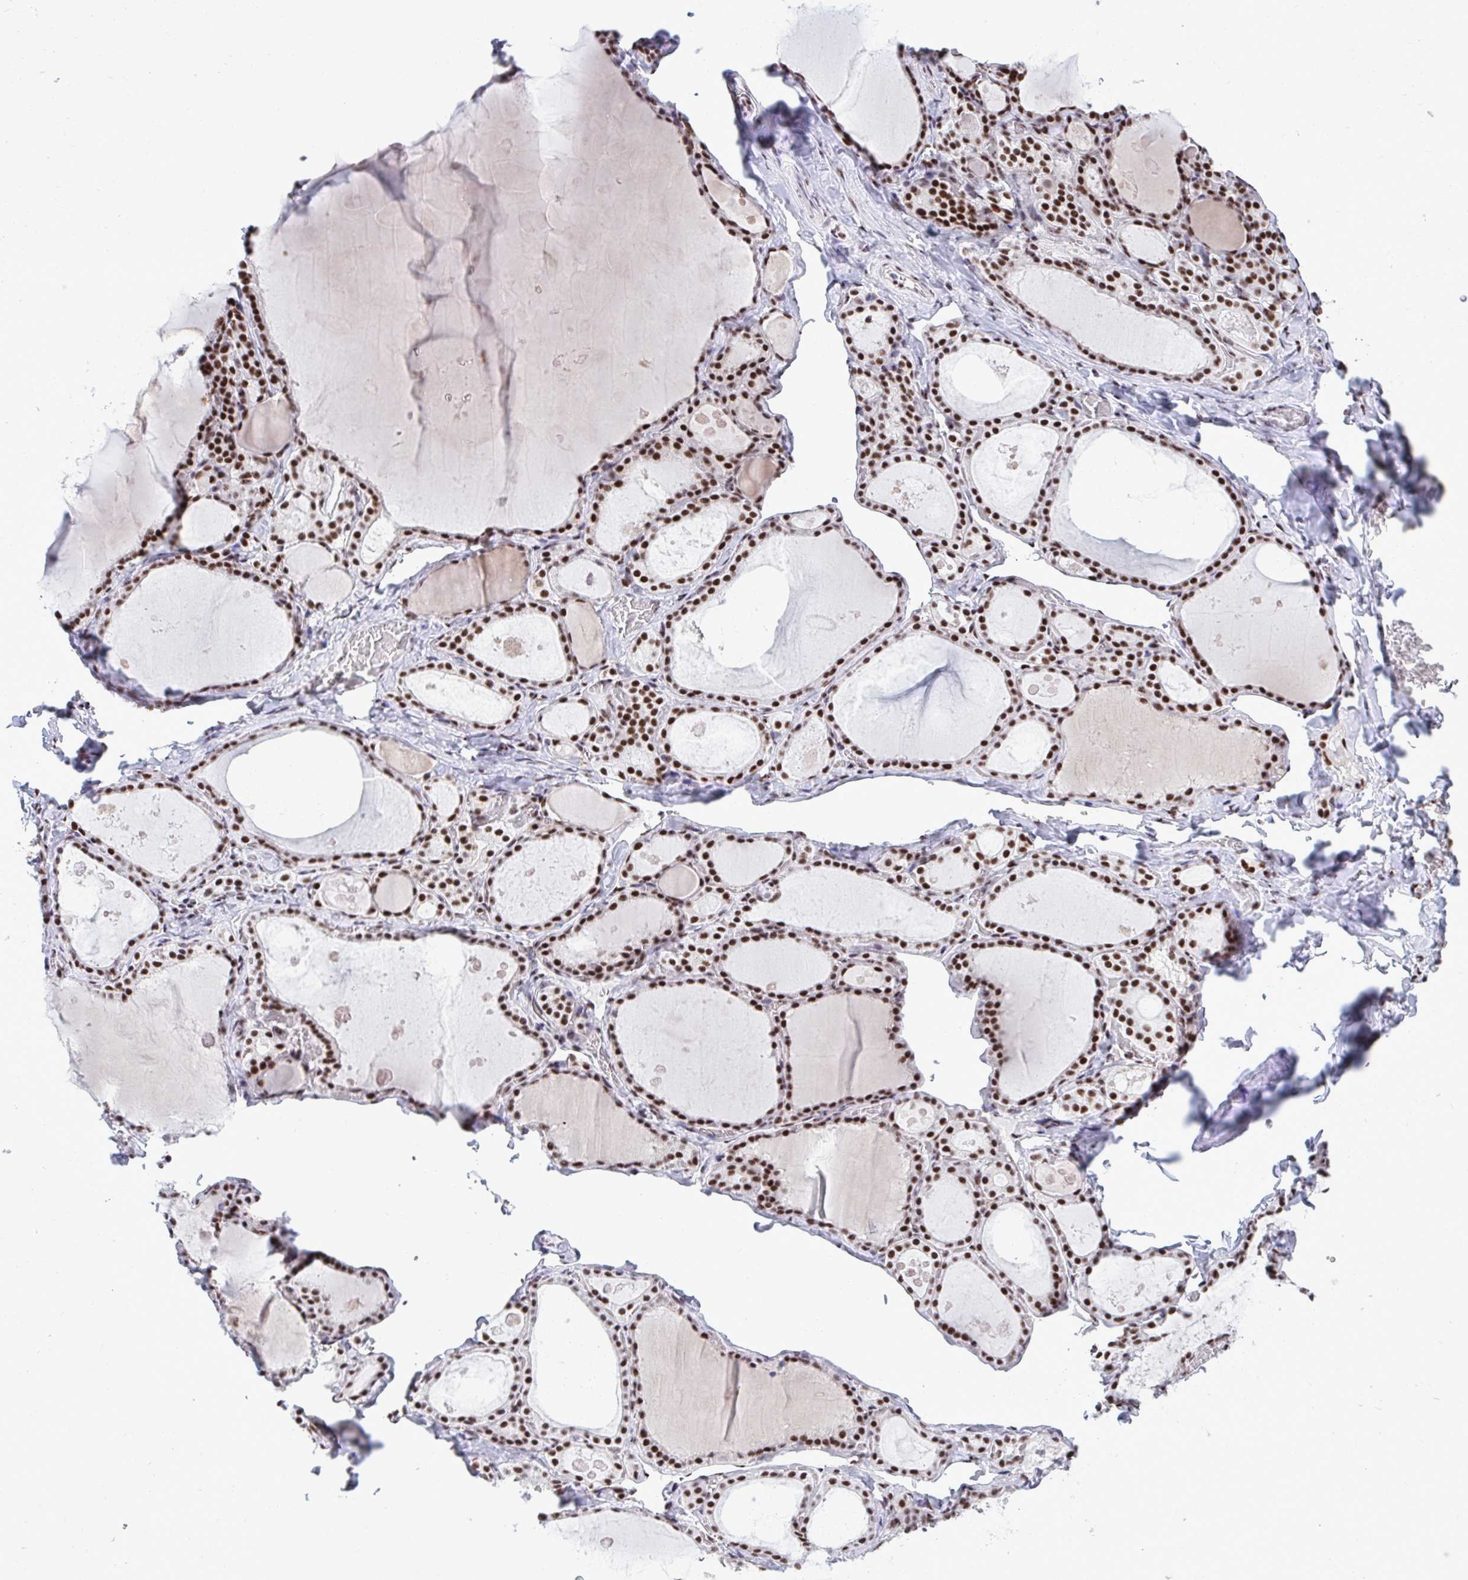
{"staining": {"intensity": "strong", "quantity": ">75%", "location": "nuclear"}, "tissue": "thyroid gland", "cell_type": "Glandular cells", "image_type": "normal", "snomed": [{"axis": "morphology", "description": "Normal tissue, NOS"}, {"axis": "topography", "description": "Thyroid gland"}], "caption": "This photomicrograph demonstrates IHC staining of unremarkable human thyroid gland, with high strong nuclear staining in approximately >75% of glandular cells.", "gene": "PELP1", "patient": {"sex": "male", "age": 56}}